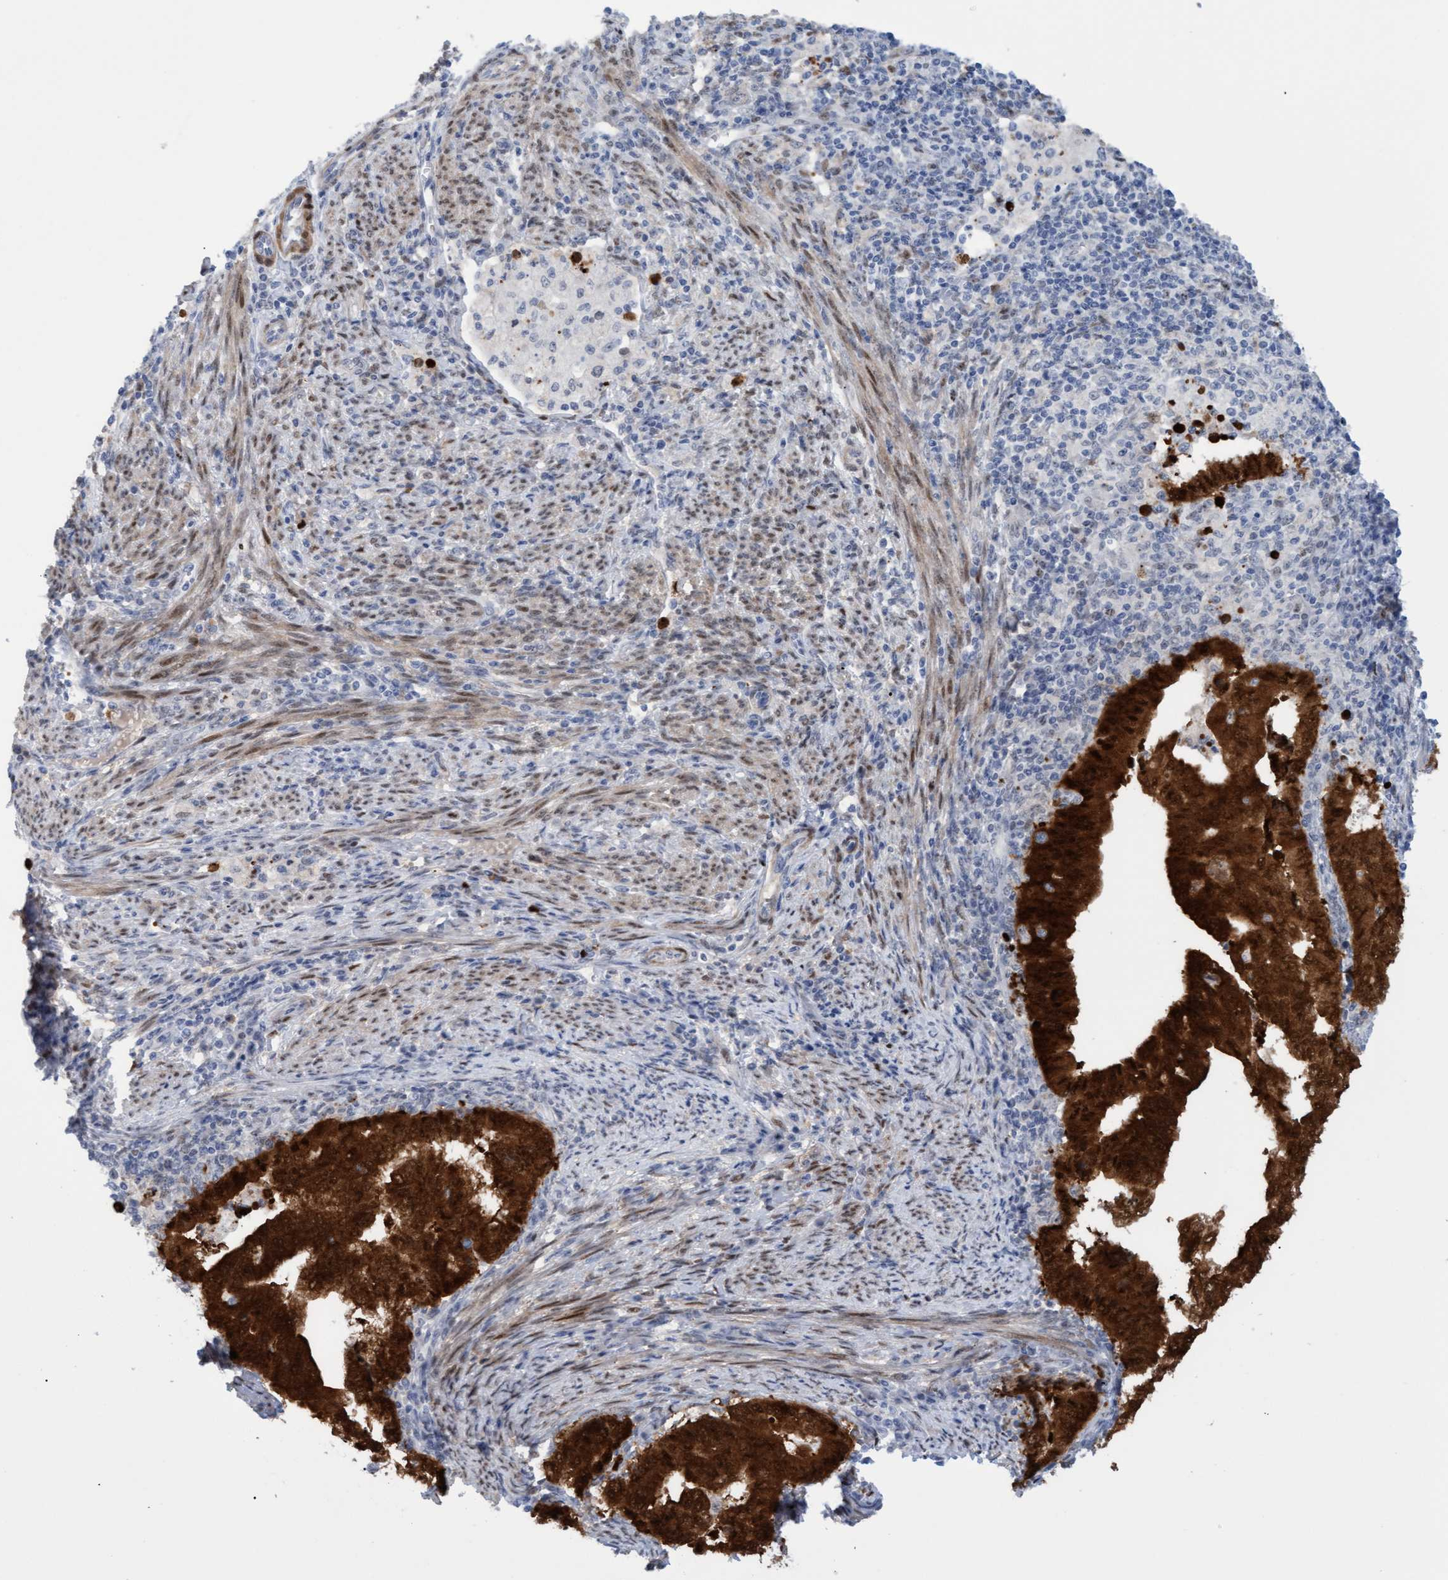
{"staining": {"intensity": "strong", "quantity": ">75%", "location": "cytoplasmic/membranous,nuclear"}, "tissue": "endometrial cancer", "cell_type": "Tumor cells", "image_type": "cancer", "snomed": [{"axis": "morphology", "description": "Polyp, NOS"}, {"axis": "morphology", "description": "Adenocarcinoma, NOS"}, {"axis": "morphology", "description": "Adenoma, NOS"}, {"axis": "topography", "description": "Endometrium"}], "caption": "Endometrial cancer stained for a protein (brown) reveals strong cytoplasmic/membranous and nuclear positive expression in approximately >75% of tumor cells.", "gene": "PINX1", "patient": {"sex": "female", "age": 79}}